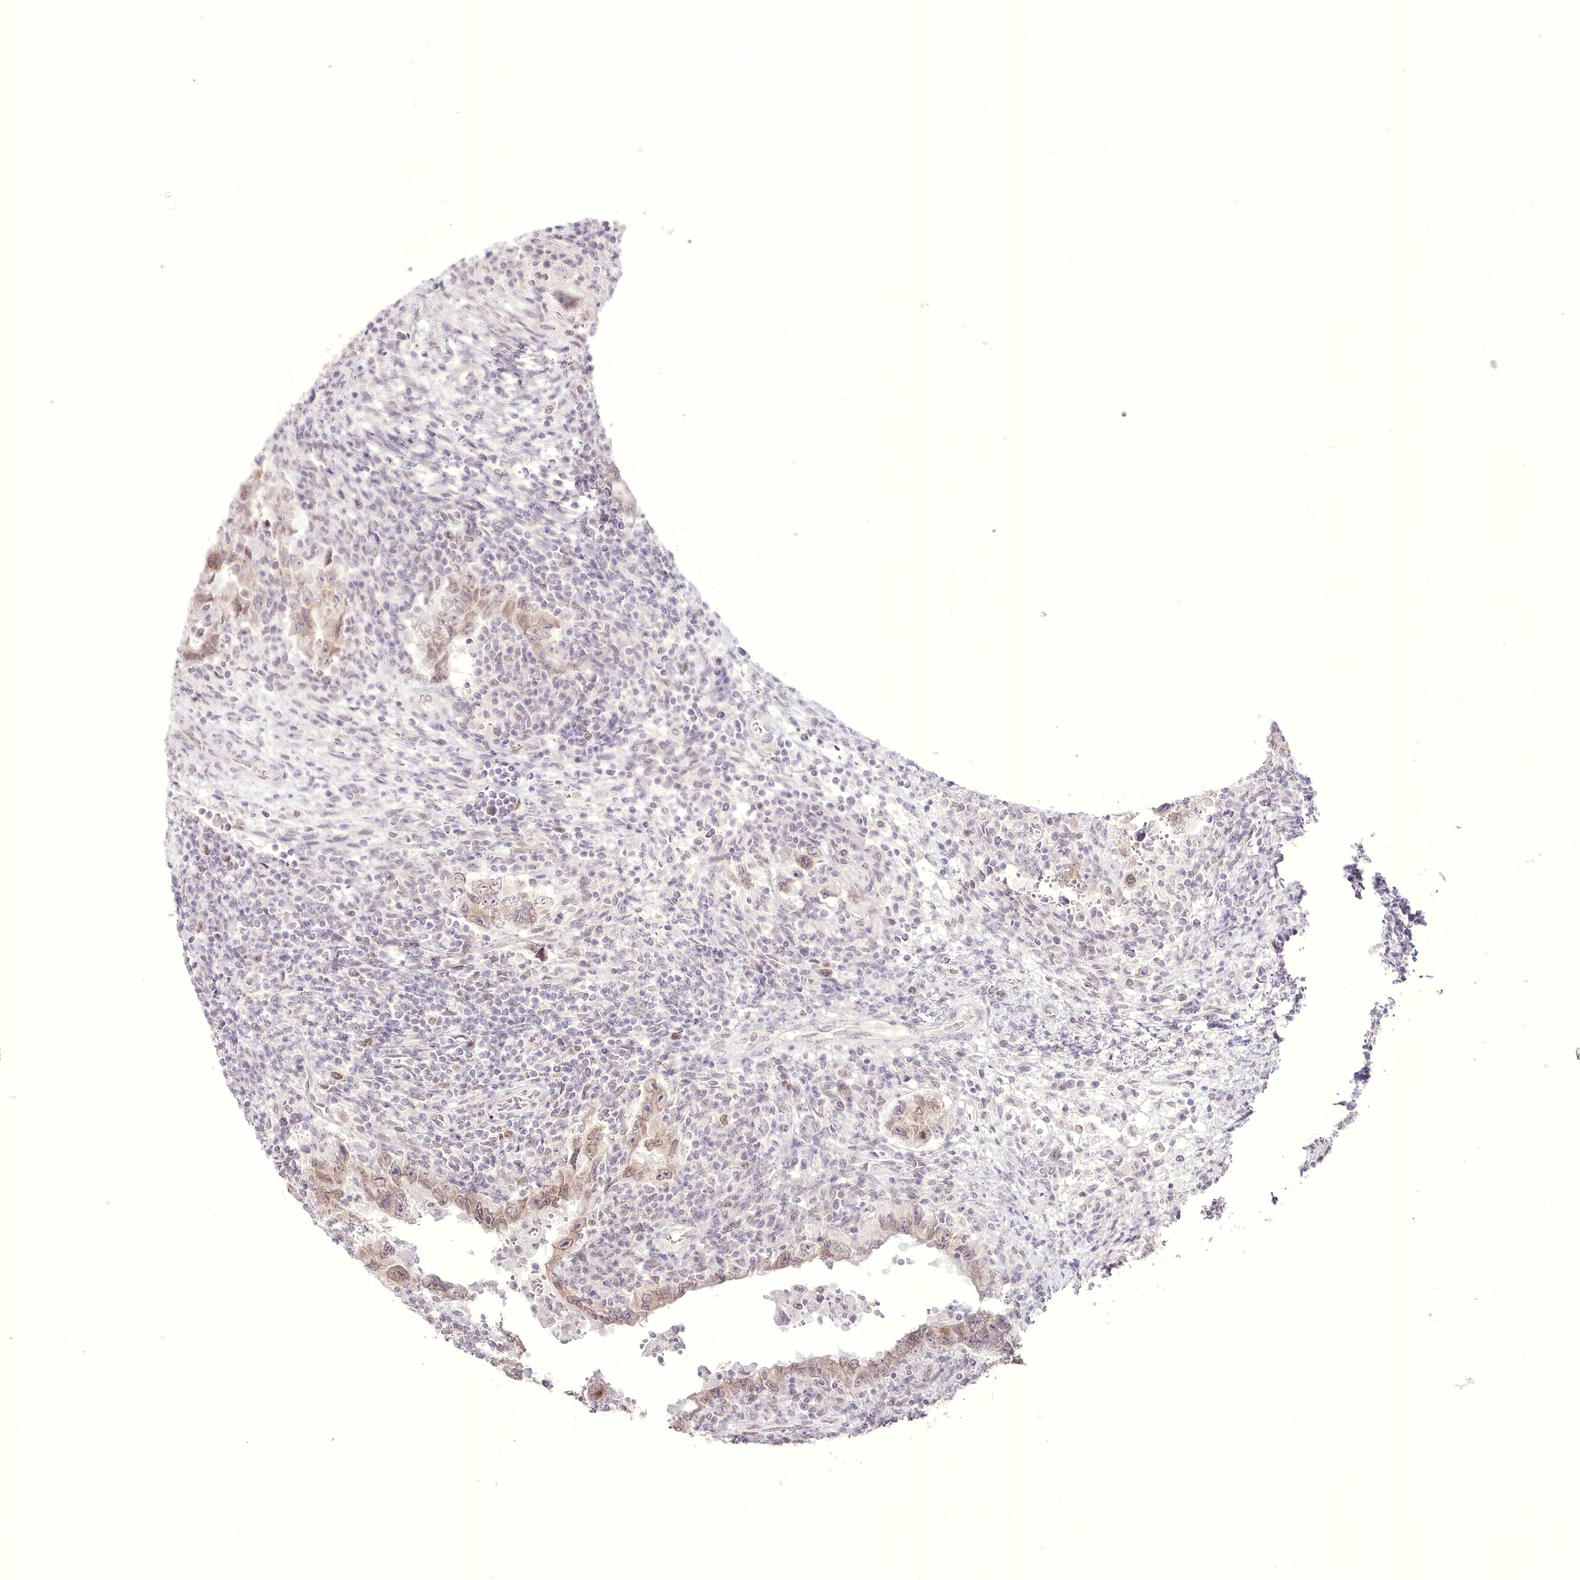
{"staining": {"intensity": "weak", "quantity": ">75%", "location": "cytoplasmic/membranous"}, "tissue": "testis cancer", "cell_type": "Tumor cells", "image_type": "cancer", "snomed": [{"axis": "morphology", "description": "Carcinoma, Embryonal, NOS"}, {"axis": "topography", "description": "Testis"}], "caption": "IHC (DAB (3,3'-diaminobenzidine)) staining of human testis cancer (embryonal carcinoma) exhibits weak cytoplasmic/membranous protein staining in approximately >75% of tumor cells.", "gene": "SLC39A10", "patient": {"sex": "male", "age": 26}}